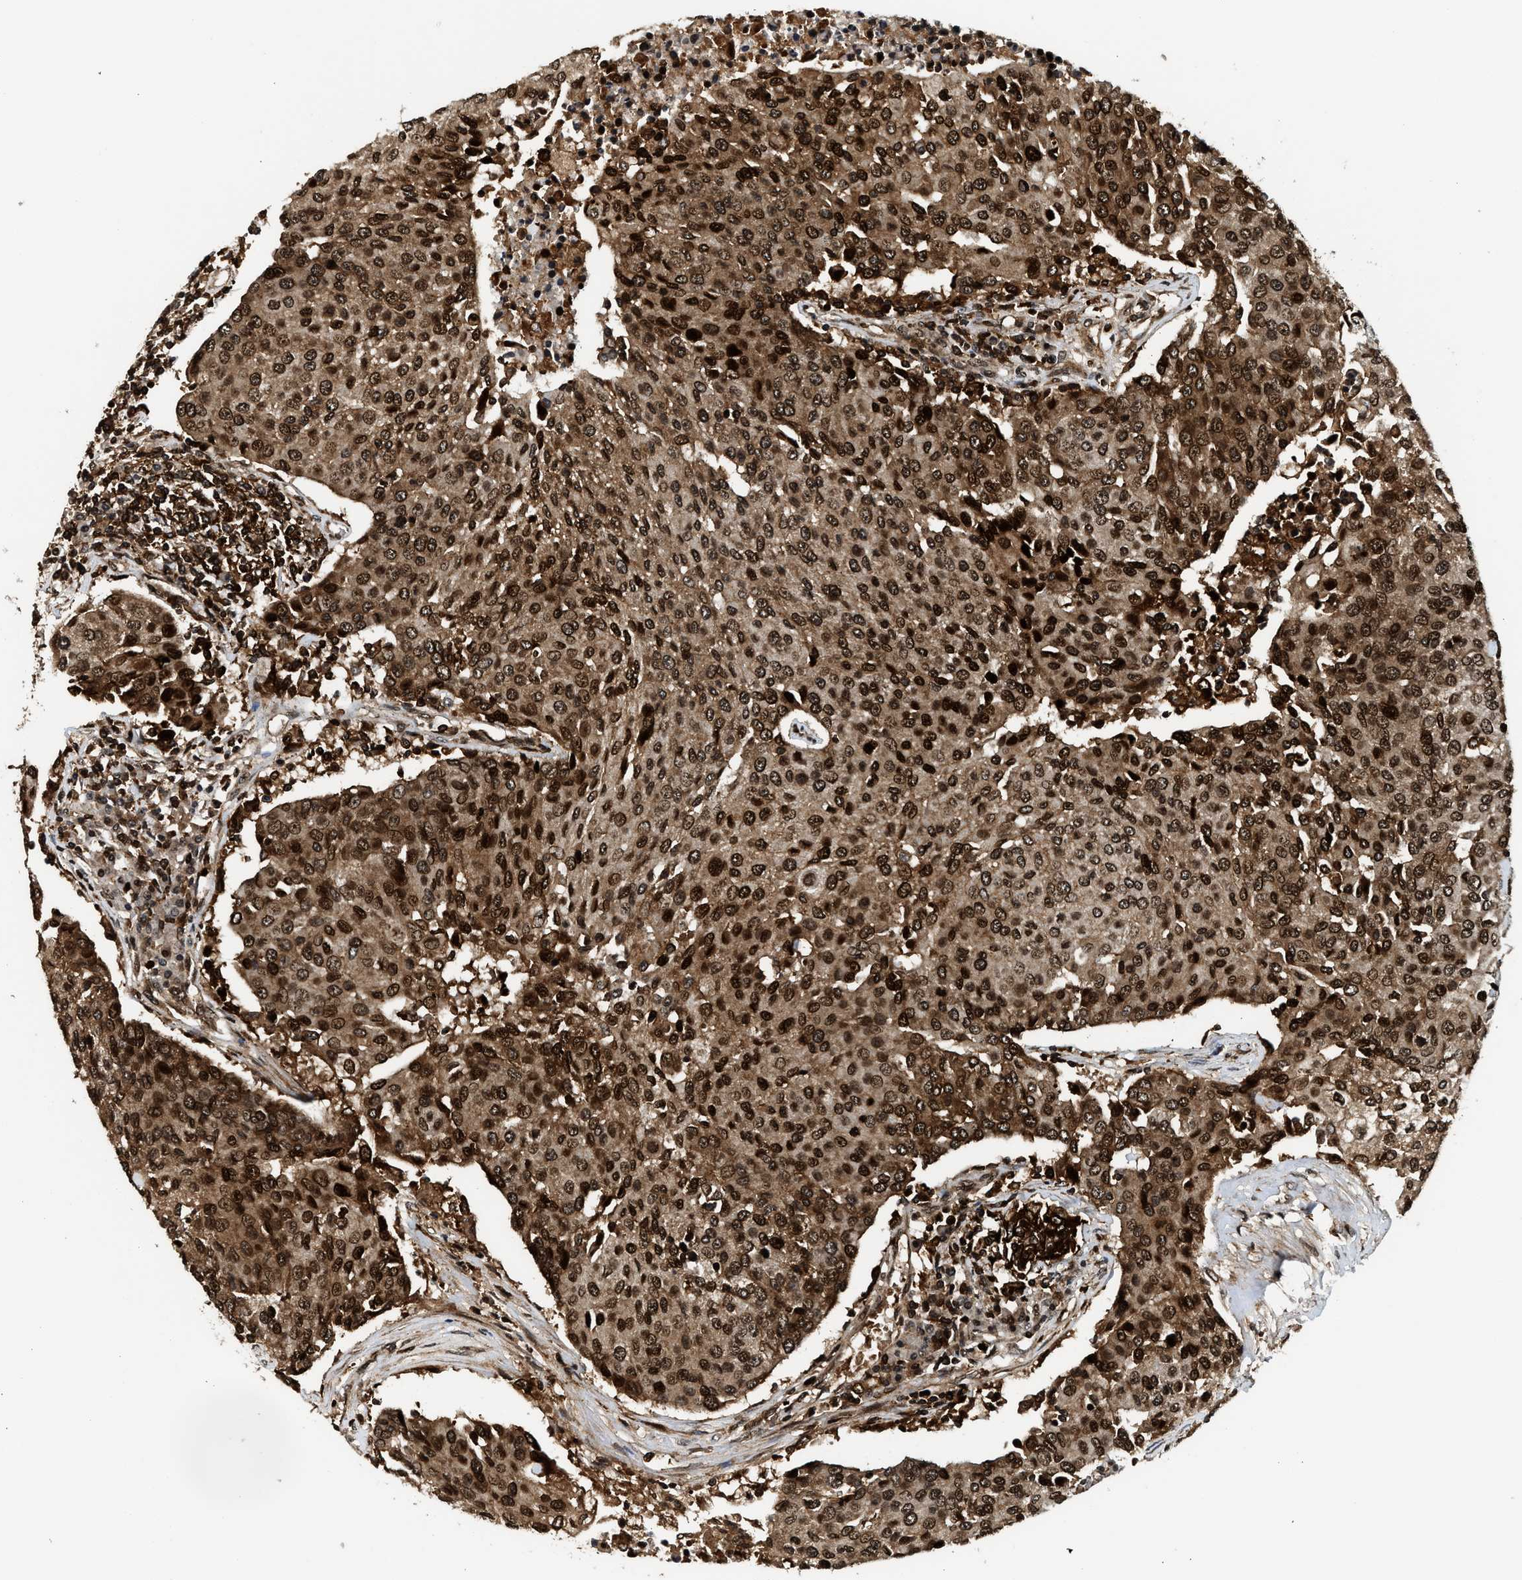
{"staining": {"intensity": "strong", "quantity": ">75%", "location": "cytoplasmic/membranous,nuclear"}, "tissue": "urothelial cancer", "cell_type": "Tumor cells", "image_type": "cancer", "snomed": [{"axis": "morphology", "description": "Urothelial carcinoma, High grade"}, {"axis": "topography", "description": "Urinary bladder"}], "caption": "There is high levels of strong cytoplasmic/membranous and nuclear staining in tumor cells of high-grade urothelial carcinoma, as demonstrated by immunohistochemical staining (brown color).", "gene": "MDM2", "patient": {"sex": "female", "age": 85}}